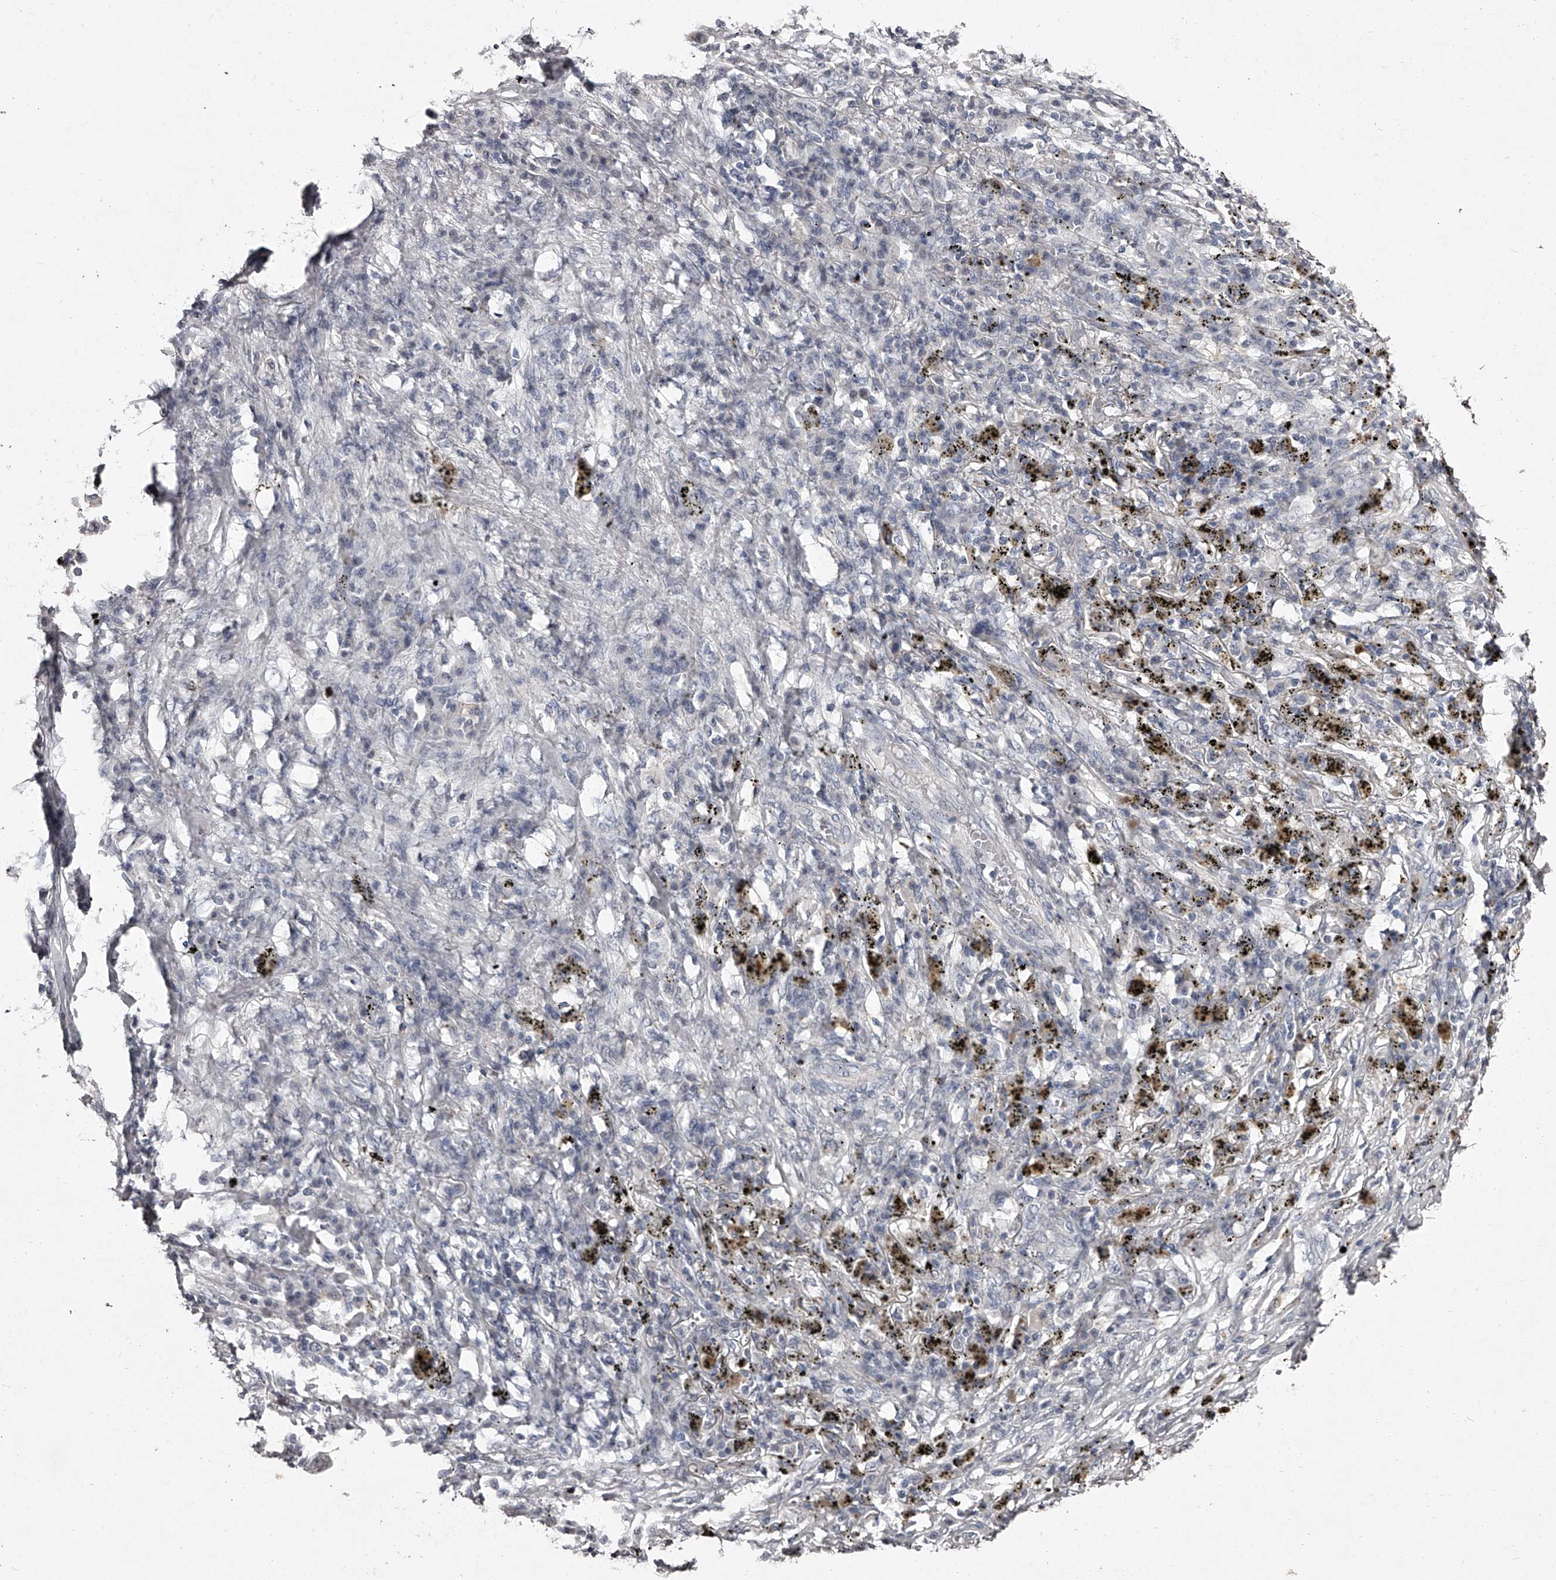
{"staining": {"intensity": "negative", "quantity": "none", "location": "none"}, "tissue": "lung cancer", "cell_type": "Tumor cells", "image_type": "cancer", "snomed": [{"axis": "morphology", "description": "Squamous cell carcinoma, NOS"}, {"axis": "topography", "description": "Lung"}], "caption": "Lung cancer stained for a protein using immunohistochemistry (IHC) reveals no staining tumor cells.", "gene": "NT5DC1", "patient": {"sex": "female", "age": 63}}